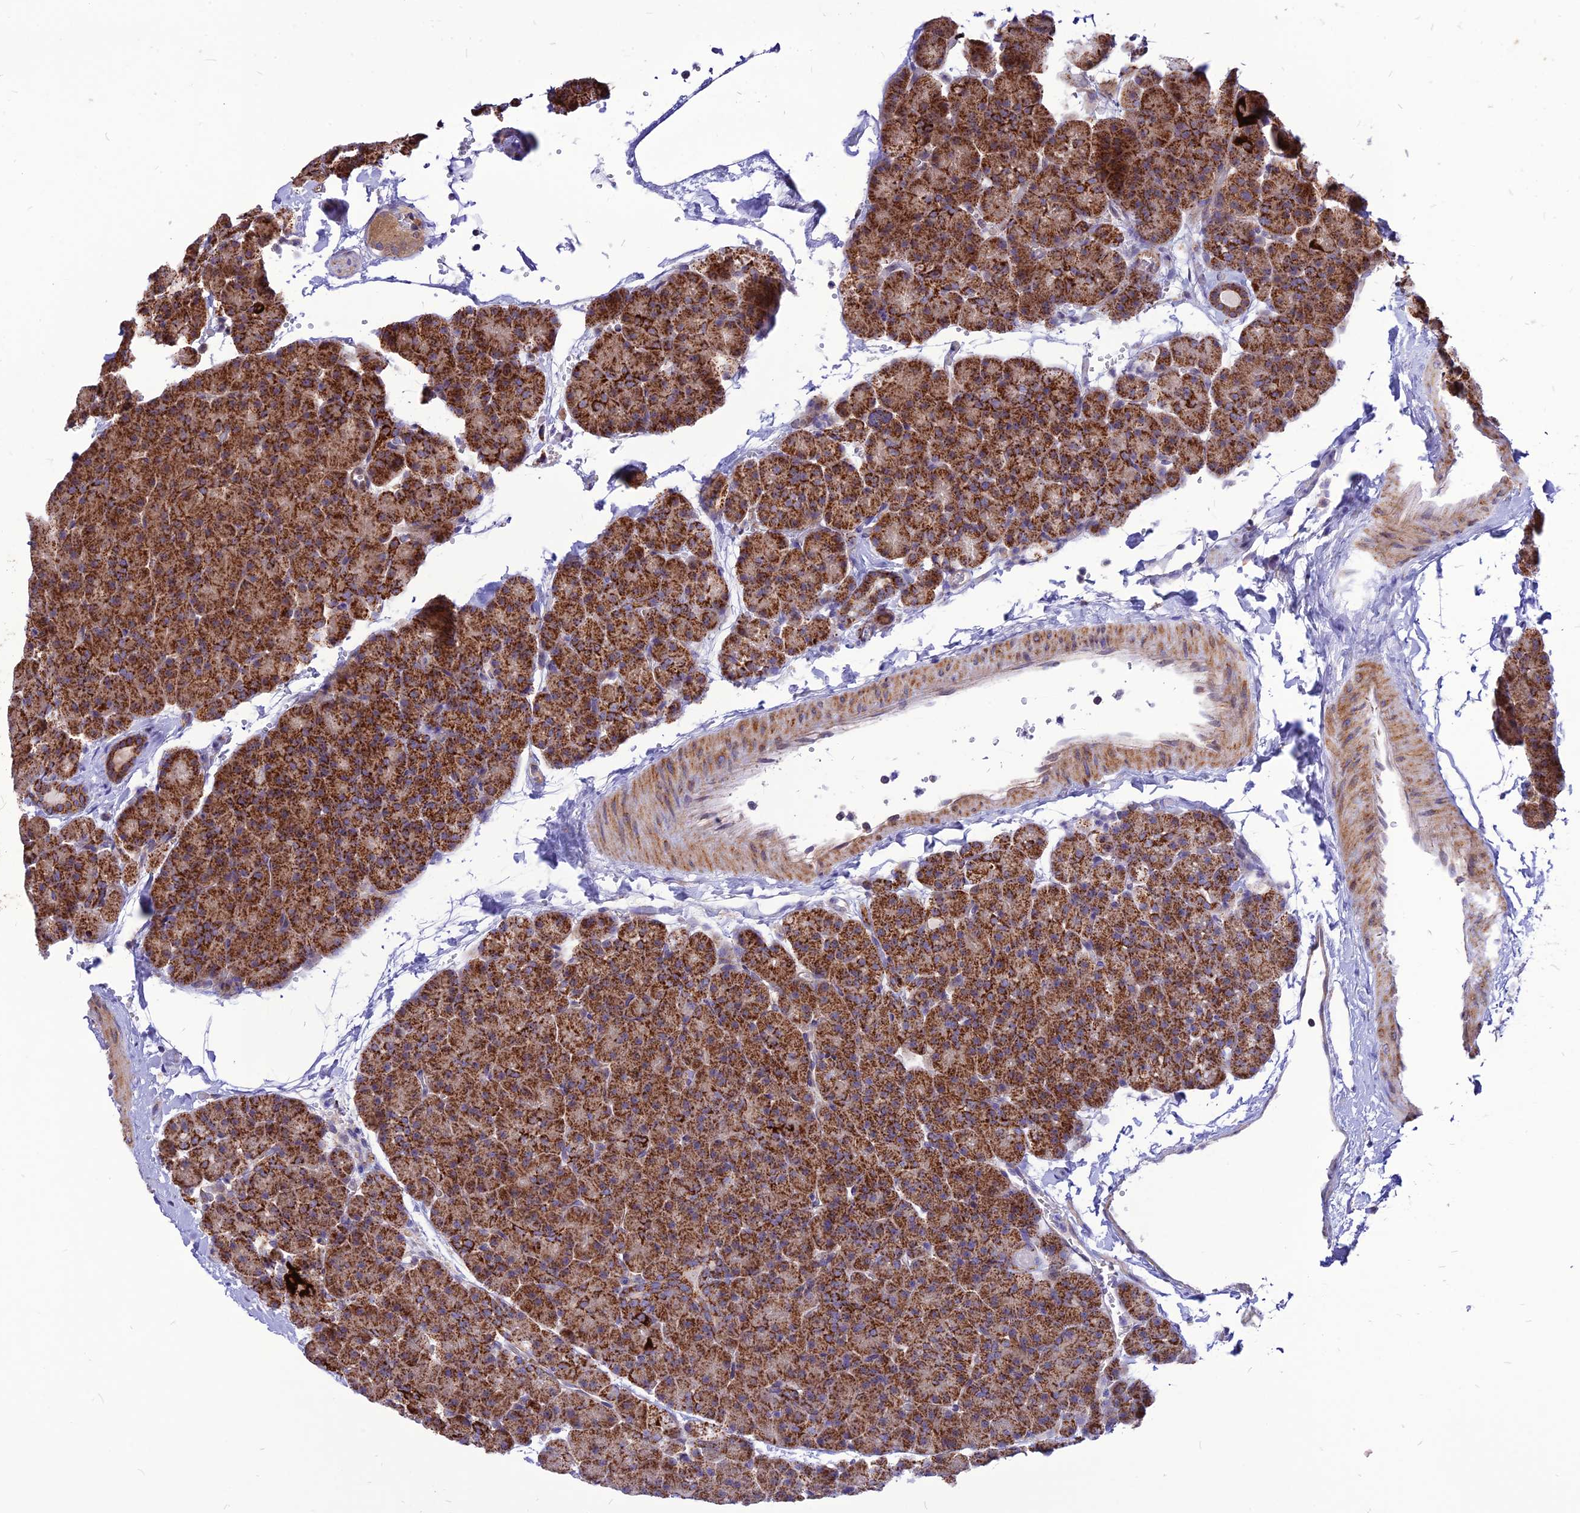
{"staining": {"intensity": "strong", "quantity": ">75%", "location": "cytoplasmic/membranous"}, "tissue": "pancreas", "cell_type": "Exocrine glandular cells", "image_type": "normal", "snomed": [{"axis": "morphology", "description": "Normal tissue, NOS"}, {"axis": "topography", "description": "Pancreas"}], "caption": "Pancreas stained with a brown dye demonstrates strong cytoplasmic/membranous positive positivity in approximately >75% of exocrine glandular cells.", "gene": "ECI1", "patient": {"sex": "male", "age": 36}}